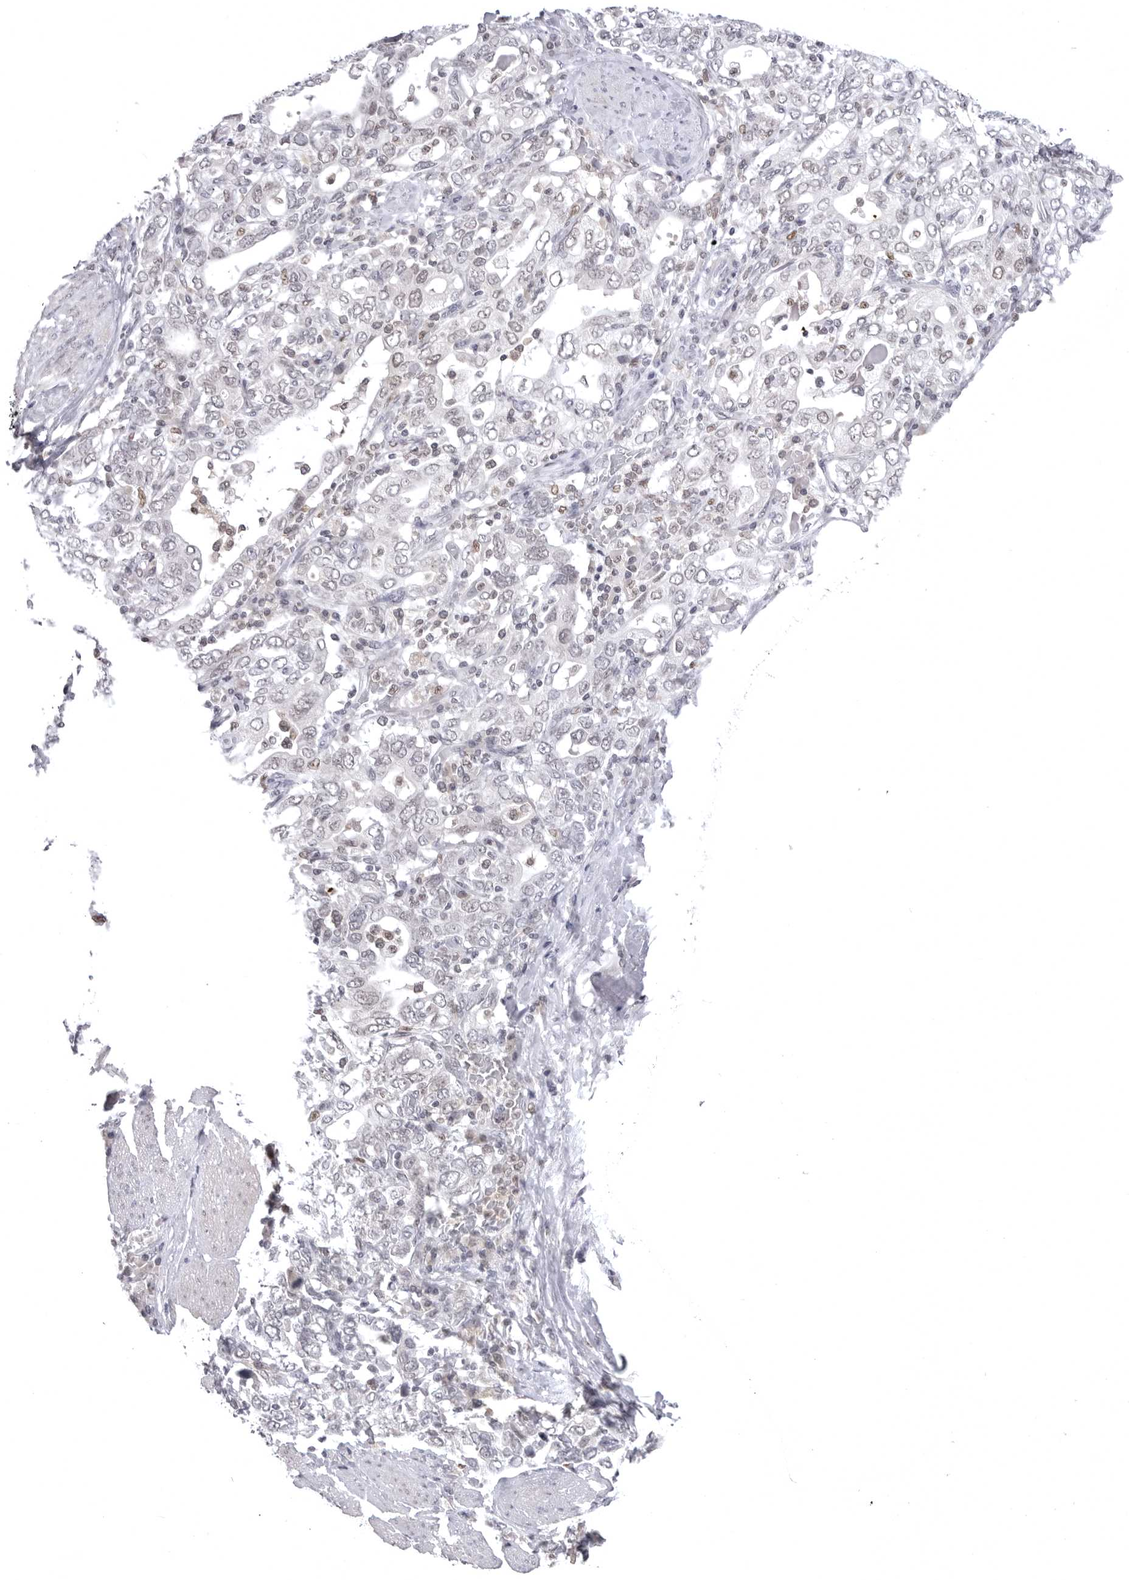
{"staining": {"intensity": "negative", "quantity": "none", "location": "none"}, "tissue": "stomach cancer", "cell_type": "Tumor cells", "image_type": "cancer", "snomed": [{"axis": "morphology", "description": "Adenocarcinoma, NOS"}, {"axis": "topography", "description": "Stomach, upper"}], "caption": "Photomicrograph shows no significant protein staining in tumor cells of stomach adenocarcinoma.", "gene": "PTK2B", "patient": {"sex": "male", "age": 62}}